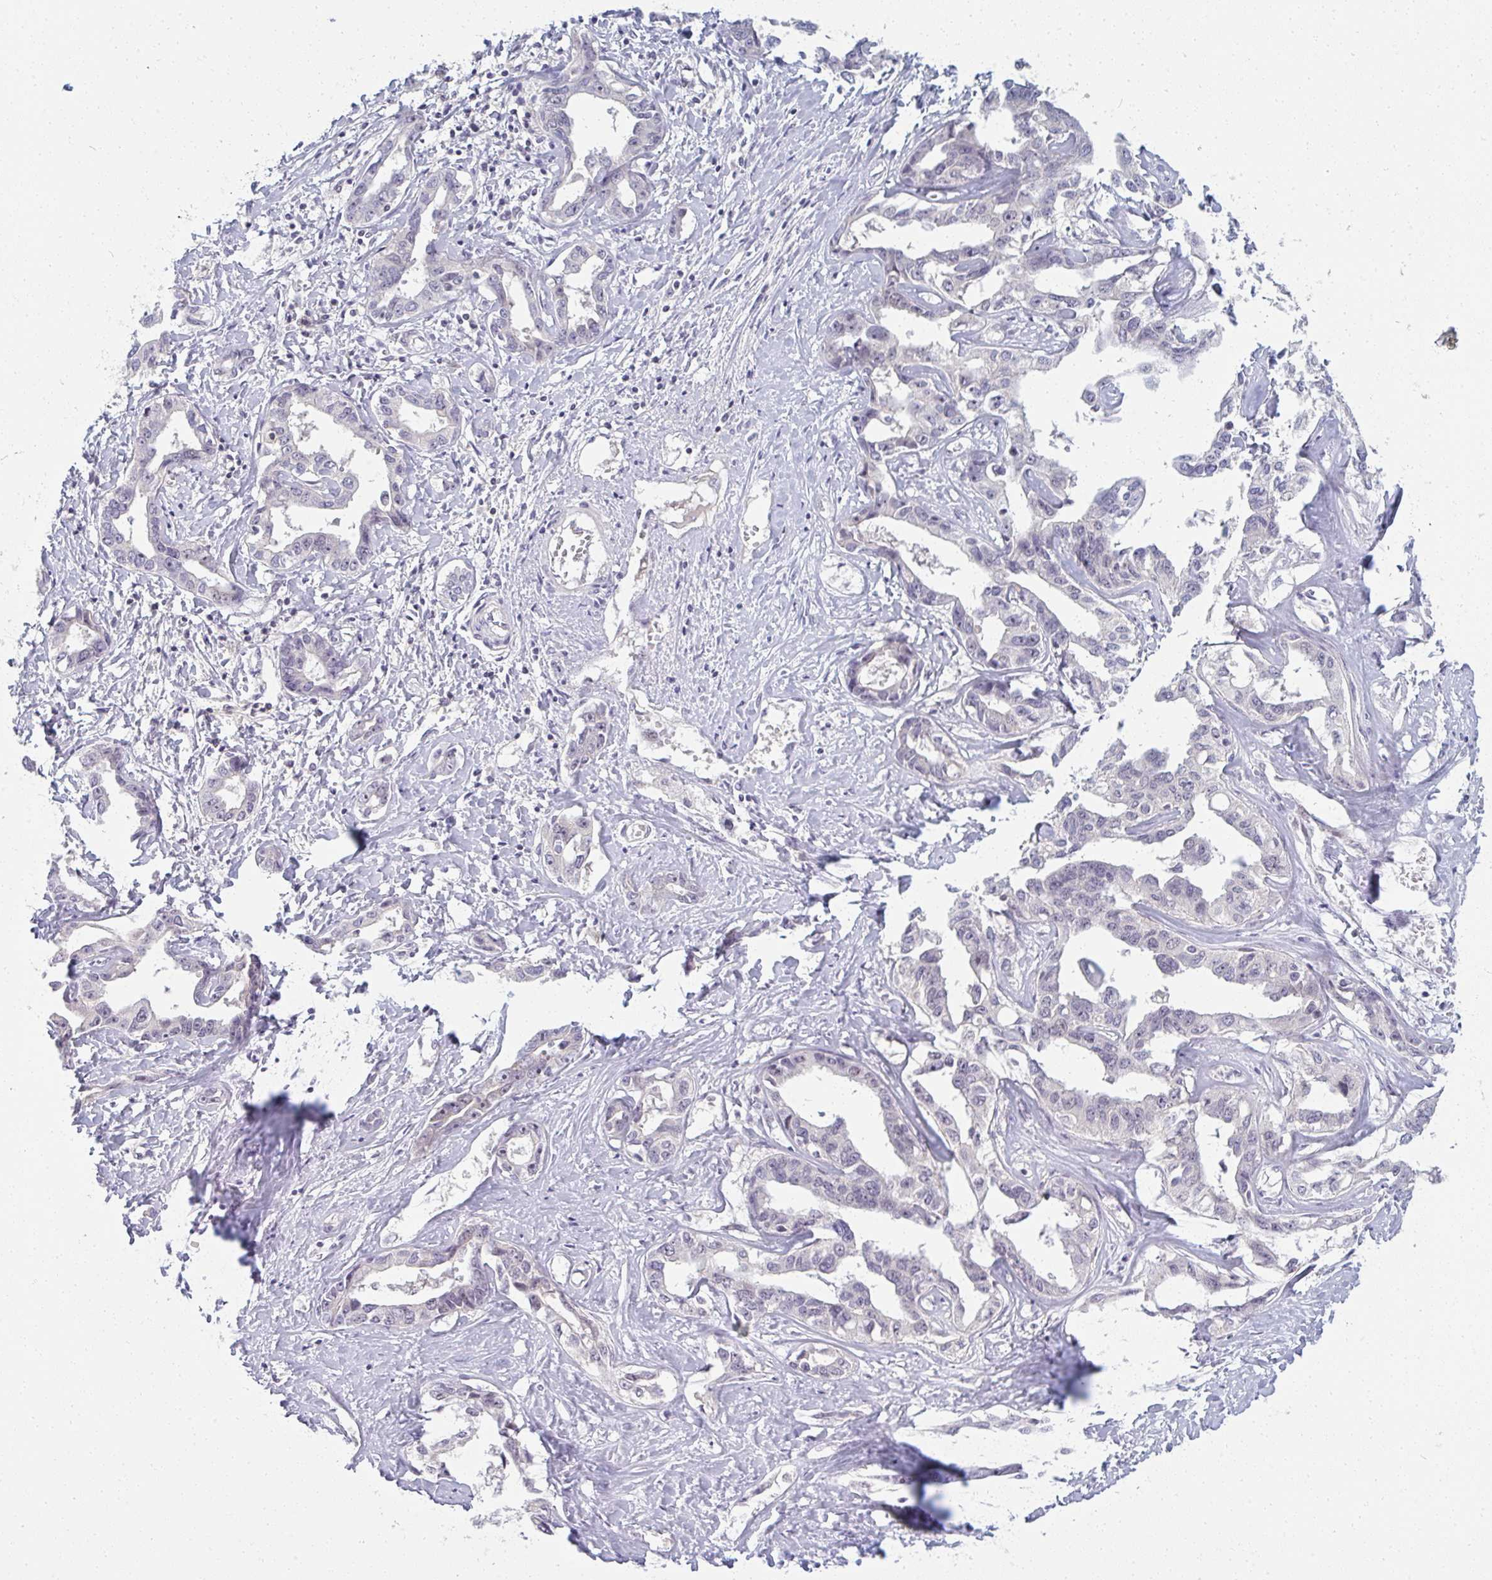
{"staining": {"intensity": "negative", "quantity": "none", "location": "none"}, "tissue": "liver cancer", "cell_type": "Tumor cells", "image_type": "cancer", "snomed": [{"axis": "morphology", "description": "Cholangiocarcinoma"}, {"axis": "topography", "description": "Liver"}], "caption": "Immunohistochemistry micrograph of neoplastic tissue: human liver cancer stained with DAB (3,3'-diaminobenzidine) demonstrates no significant protein positivity in tumor cells.", "gene": "PPFIA4", "patient": {"sex": "male", "age": 59}}